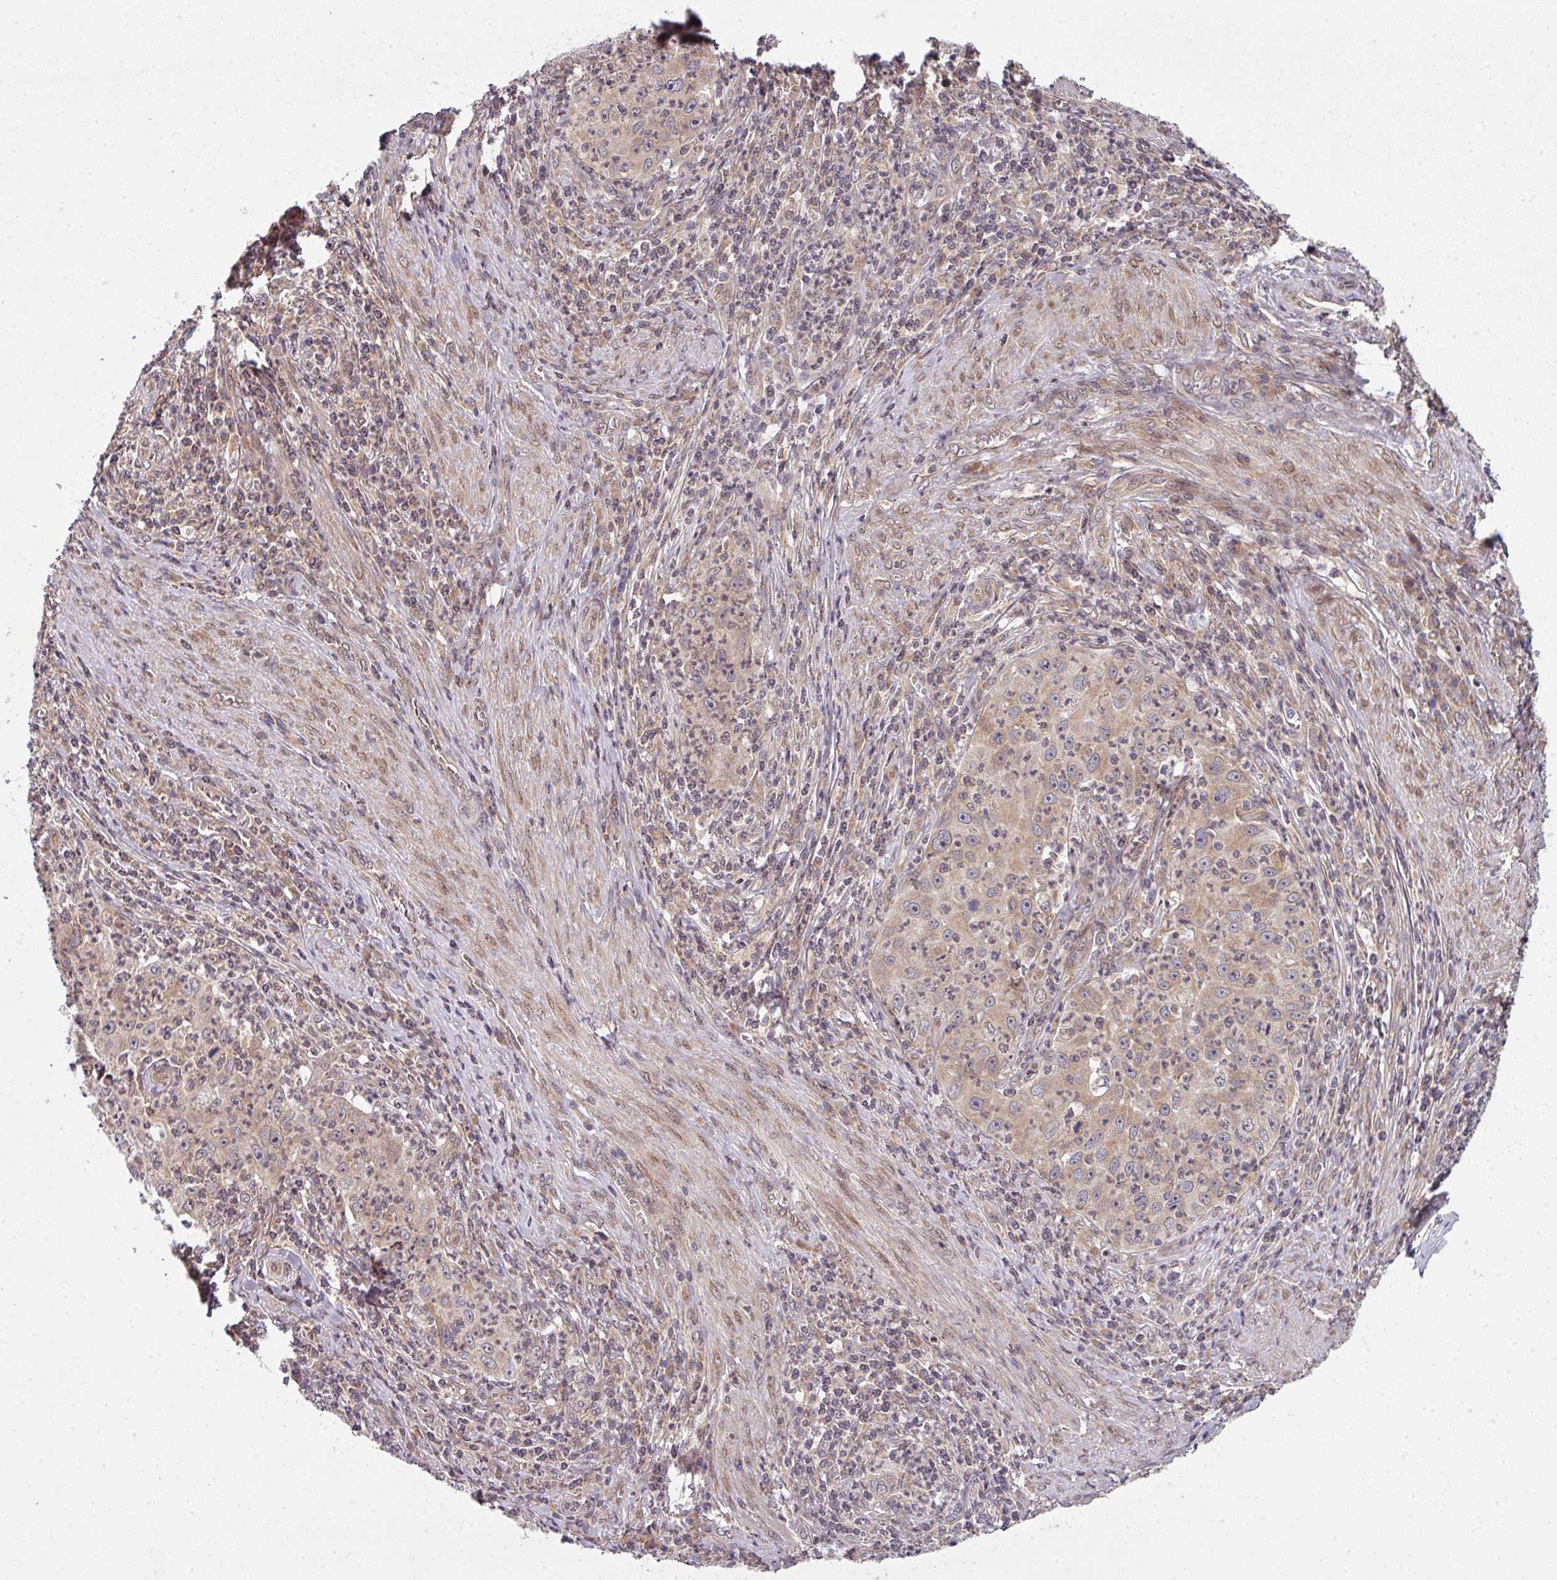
{"staining": {"intensity": "weak", "quantity": "25%-75%", "location": "cytoplasmic/membranous"}, "tissue": "cervical cancer", "cell_type": "Tumor cells", "image_type": "cancer", "snomed": [{"axis": "morphology", "description": "Squamous cell carcinoma, NOS"}, {"axis": "topography", "description": "Cervix"}], "caption": "This is an image of IHC staining of cervical squamous cell carcinoma, which shows weak expression in the cytoplasmic/membranous of tumor cells.", "gene": "CAMLG", "patient": {"sex": "female", "age": 30}}